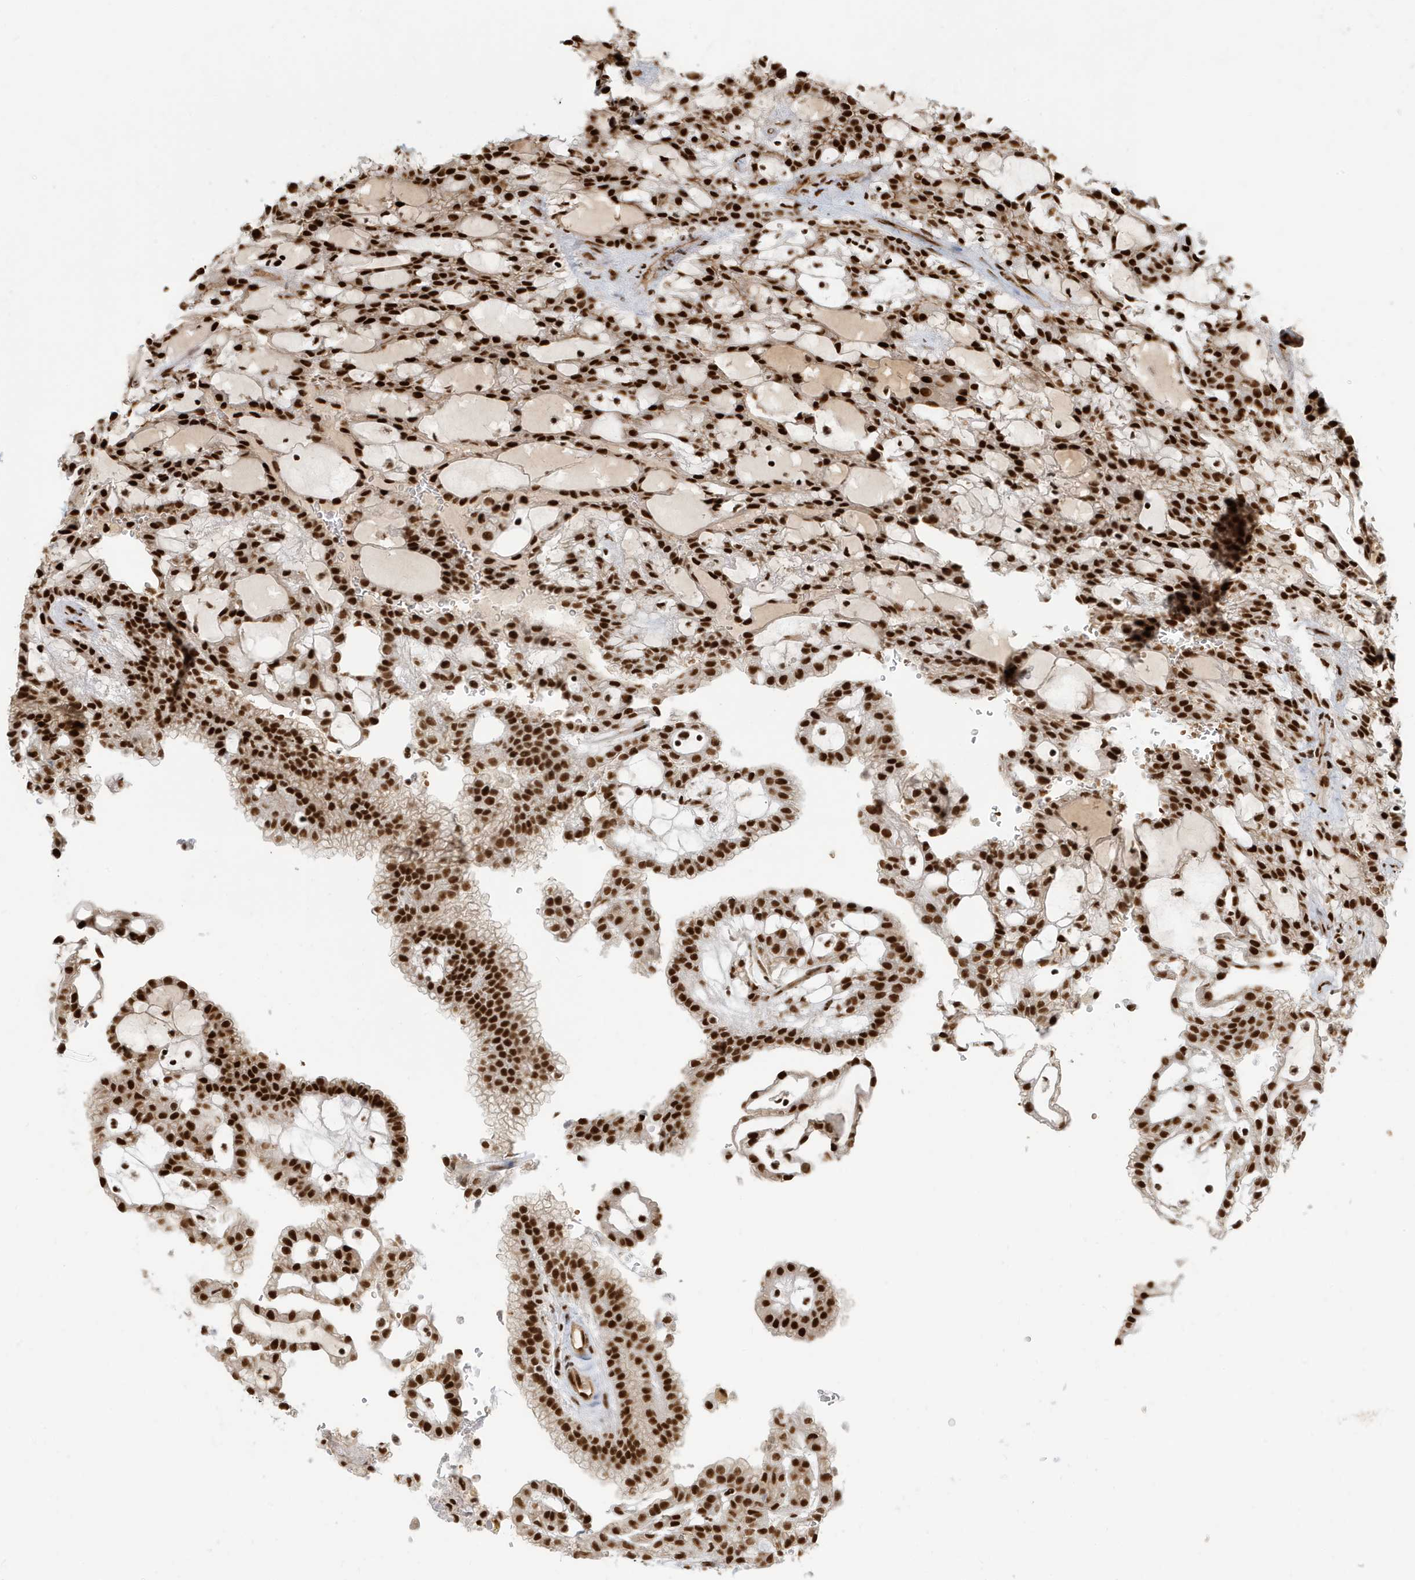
{"staining": {"intensity": "strong", "quantity": ">75%", "location": "nuclear"}, "tissue": "renal cancer", "cell_type": "Tumor cells", "image_type": "cancer", "snomed": [{"axis": "morphology", "description": "Adenocarcinoma, NOS"}, {"axis": "topography", "description": "Kidney"}], "caption": "The image shows staining of renal cancer, revealing strong nuclear protein staining (brown color) within tumor cells. The protein of interest is stained brown, and the nuclei are stained in blue (DAB IHC with brightfield microscopy, high magnification).", "gene": "CKS2", "patient": {"sex": "male", "age": 63}}